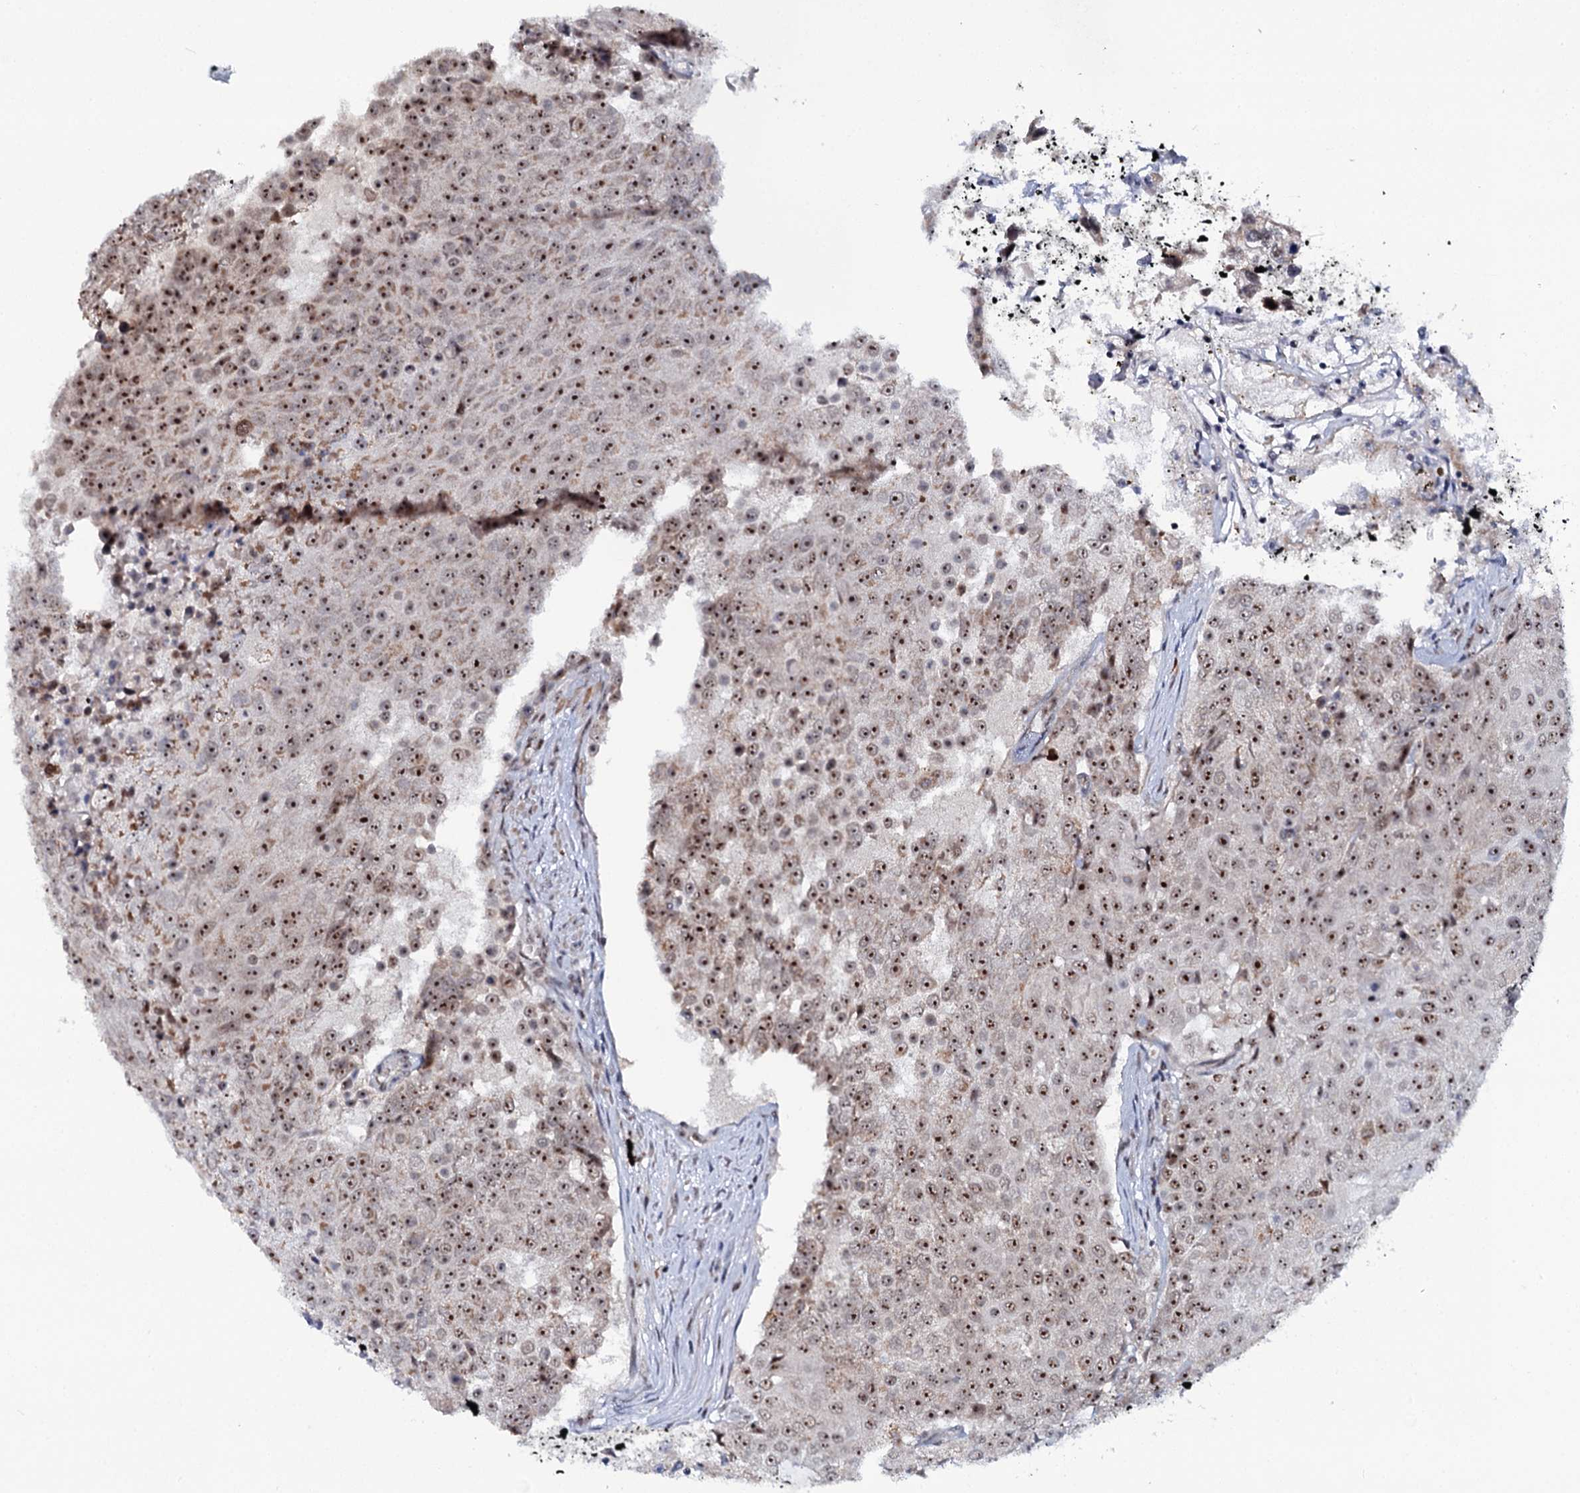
{"staining": {"intensity": "strong", "quantity": ">75%", "location": "nuclear"}, "tissue": "urothelial cancer", "cell_type": "Tumor cells", "image_type": "cancer", "snomed": [{"axis": "morphology", "description": "Urothelial carcinoma, High grade"}, {"axis": "topography", "description": "Urinary bladder"}], "caption": "Urothelial carcinoma (high-grade) stained for a protein demonstrates strong nuclear positivity in tumor cells.", "gene": "BUD13", "patient": {"sex": "female", "age": 63}}